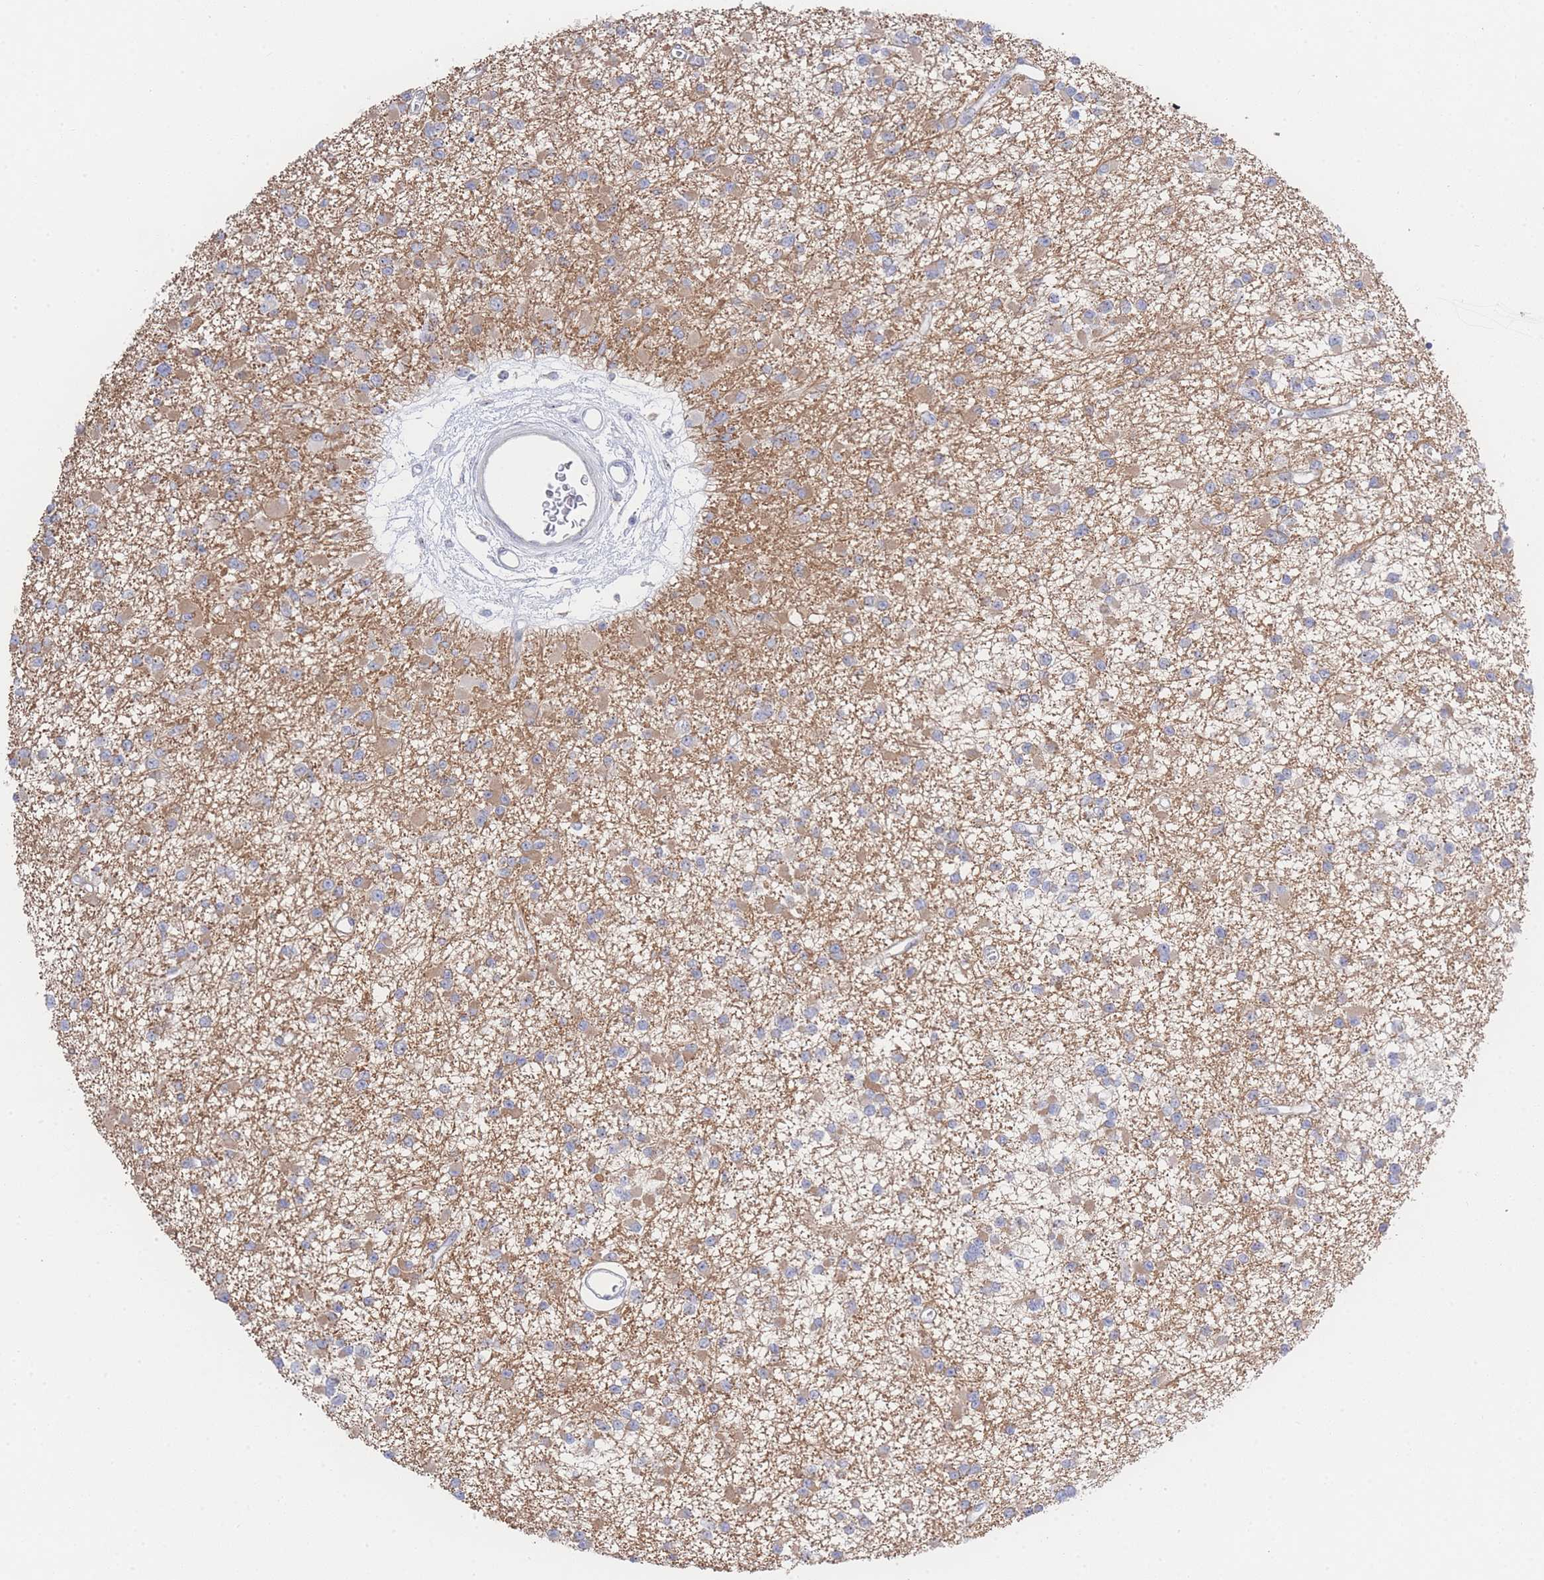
{"staining": {"intensity": "moderate", "quantity": "25%-75%", "location": "cytoplasmic/membranous"}, "tissue": "glioma", "cell_type": "Tumor cells", "image_type": "cancer", "snomed": [{"axis": "morphology", "description": "Glioma, malignant, Low grade"}, {"axis": "topography", "description": "Brain"}], "caption": "Protein staining displays moderate cytoplasmic/membranous expression in about 25%-75% of tumor cells in malignant glioma (low-grade).", "gene": "ZNF142", "patient": {"sex": "female", "age": 22}}